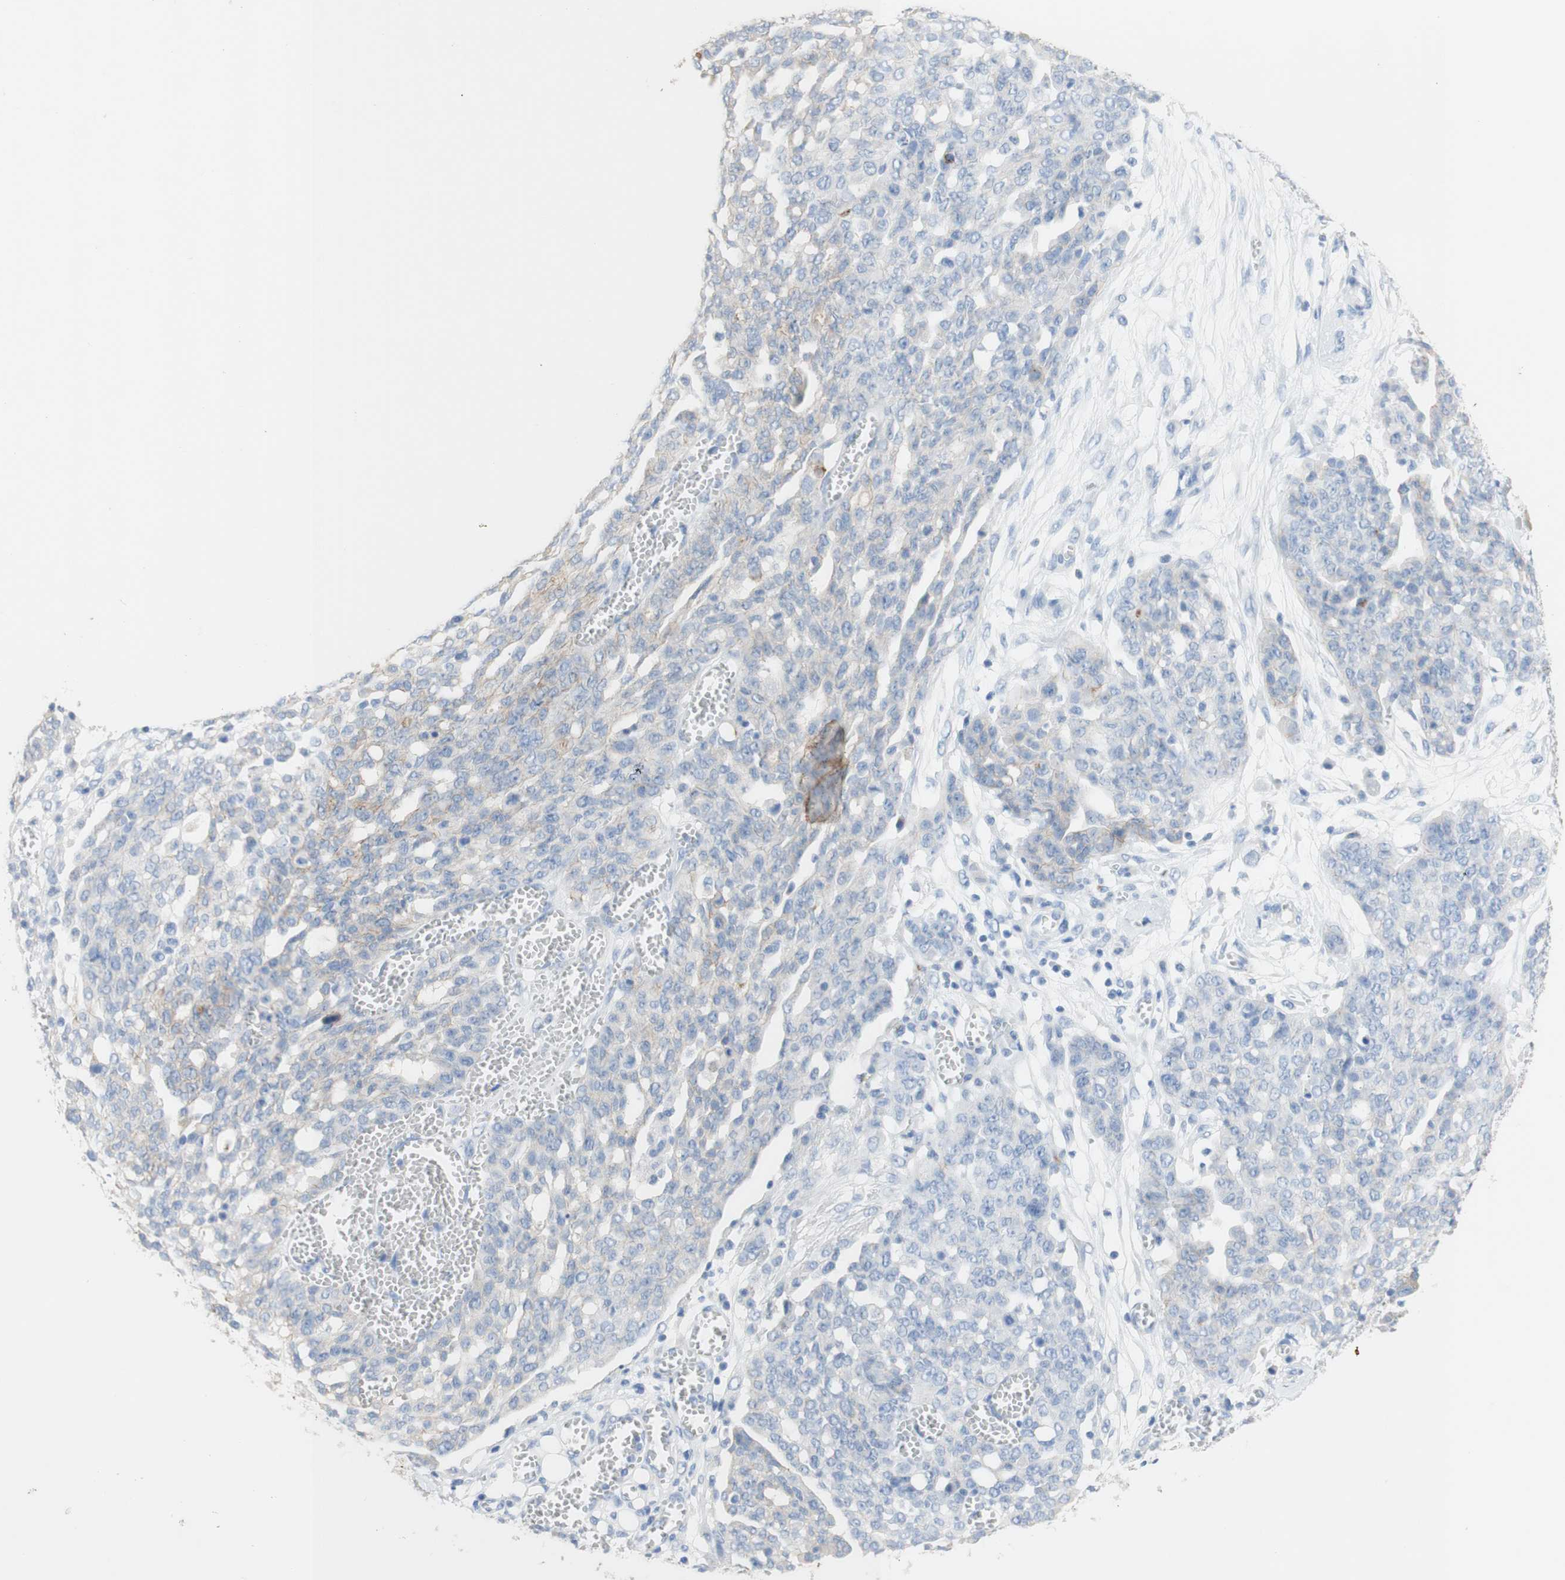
{"staining": {"intensity": "weak", "quantity": "<25%", "location": "cytoplasmic/membranous"}, "tissue": "ovarian cancer", "cell_type": "Tumor cells", "image_type": "cancer", "snomed": [{"axis": "morphology", "description": "Cystadenocarcinoma, serous, NOS"}, {"axis": "topography", "description": "Soft tissue"}, {"axis": "topography", "description": "Ovary"}], "caption": "This micrograph is of ovarian cancer stained with immunohistochemistry (IHC) to label a protein in brown with the nuclei are counter-stained blue. There is no positivity in tumor cells.", "gene": "DSC2", "patient": {"sex": "female", "age": 57}}